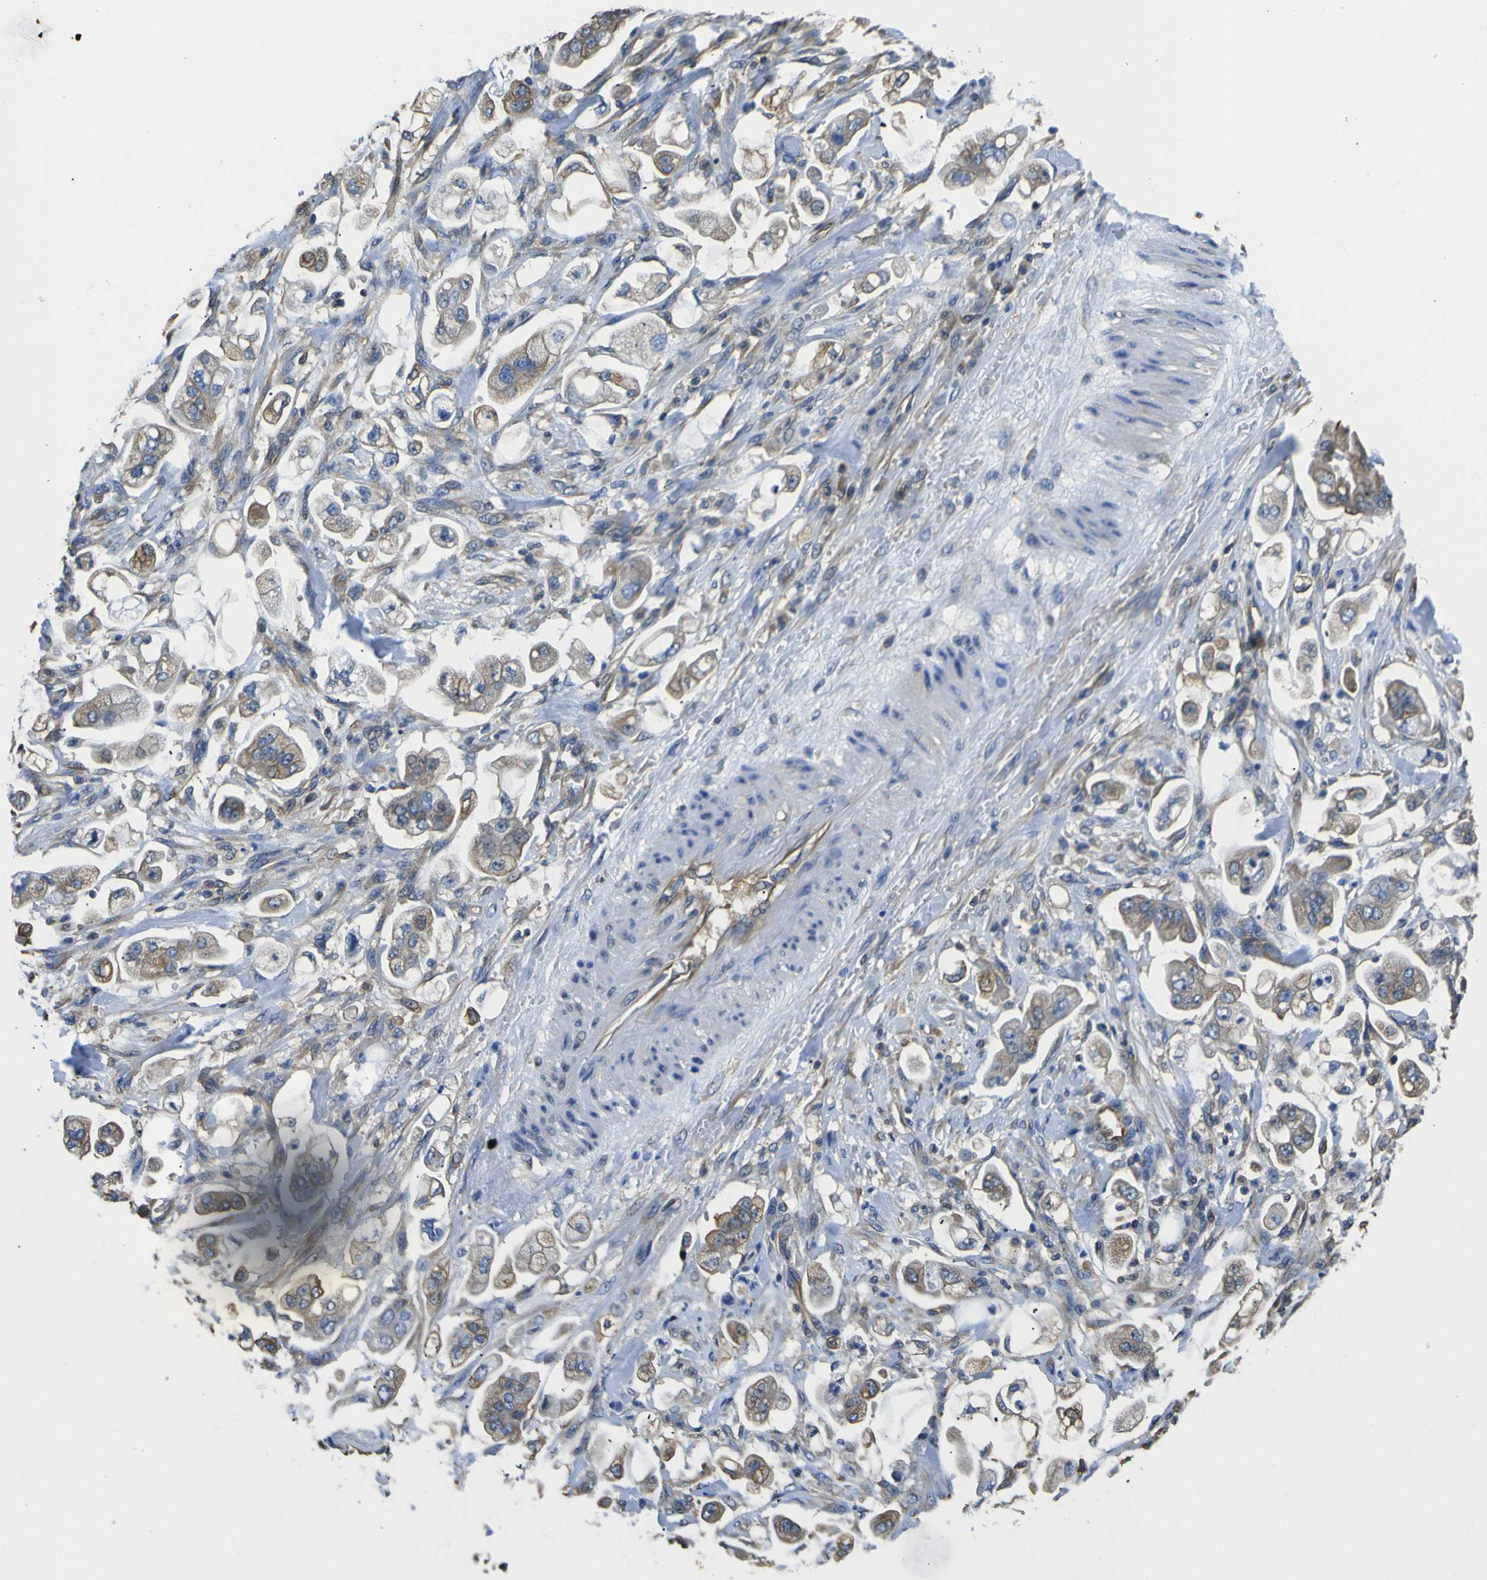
{"staining": {"intensity": "weak", "quantity": ">75%", "location": "cytoplasmic/membranous"}, "tissue": "stomach cancer", "cell_type": "Tumor cells", "image_type": "cancer", "snomed": [{"axis": "morphology", "description": "Adenocarcinoma, NOS"}, {"axis": "topography", "description": "Stomach"}], "caption": "Human adenocarcinoma (stomach) stained with a brown dye shows weak cytoplasmic/membranous positive expression in approximately >75% of tumor cells.", "gene": "TUBB", "patient": {"sex": "male", "age": 62}}